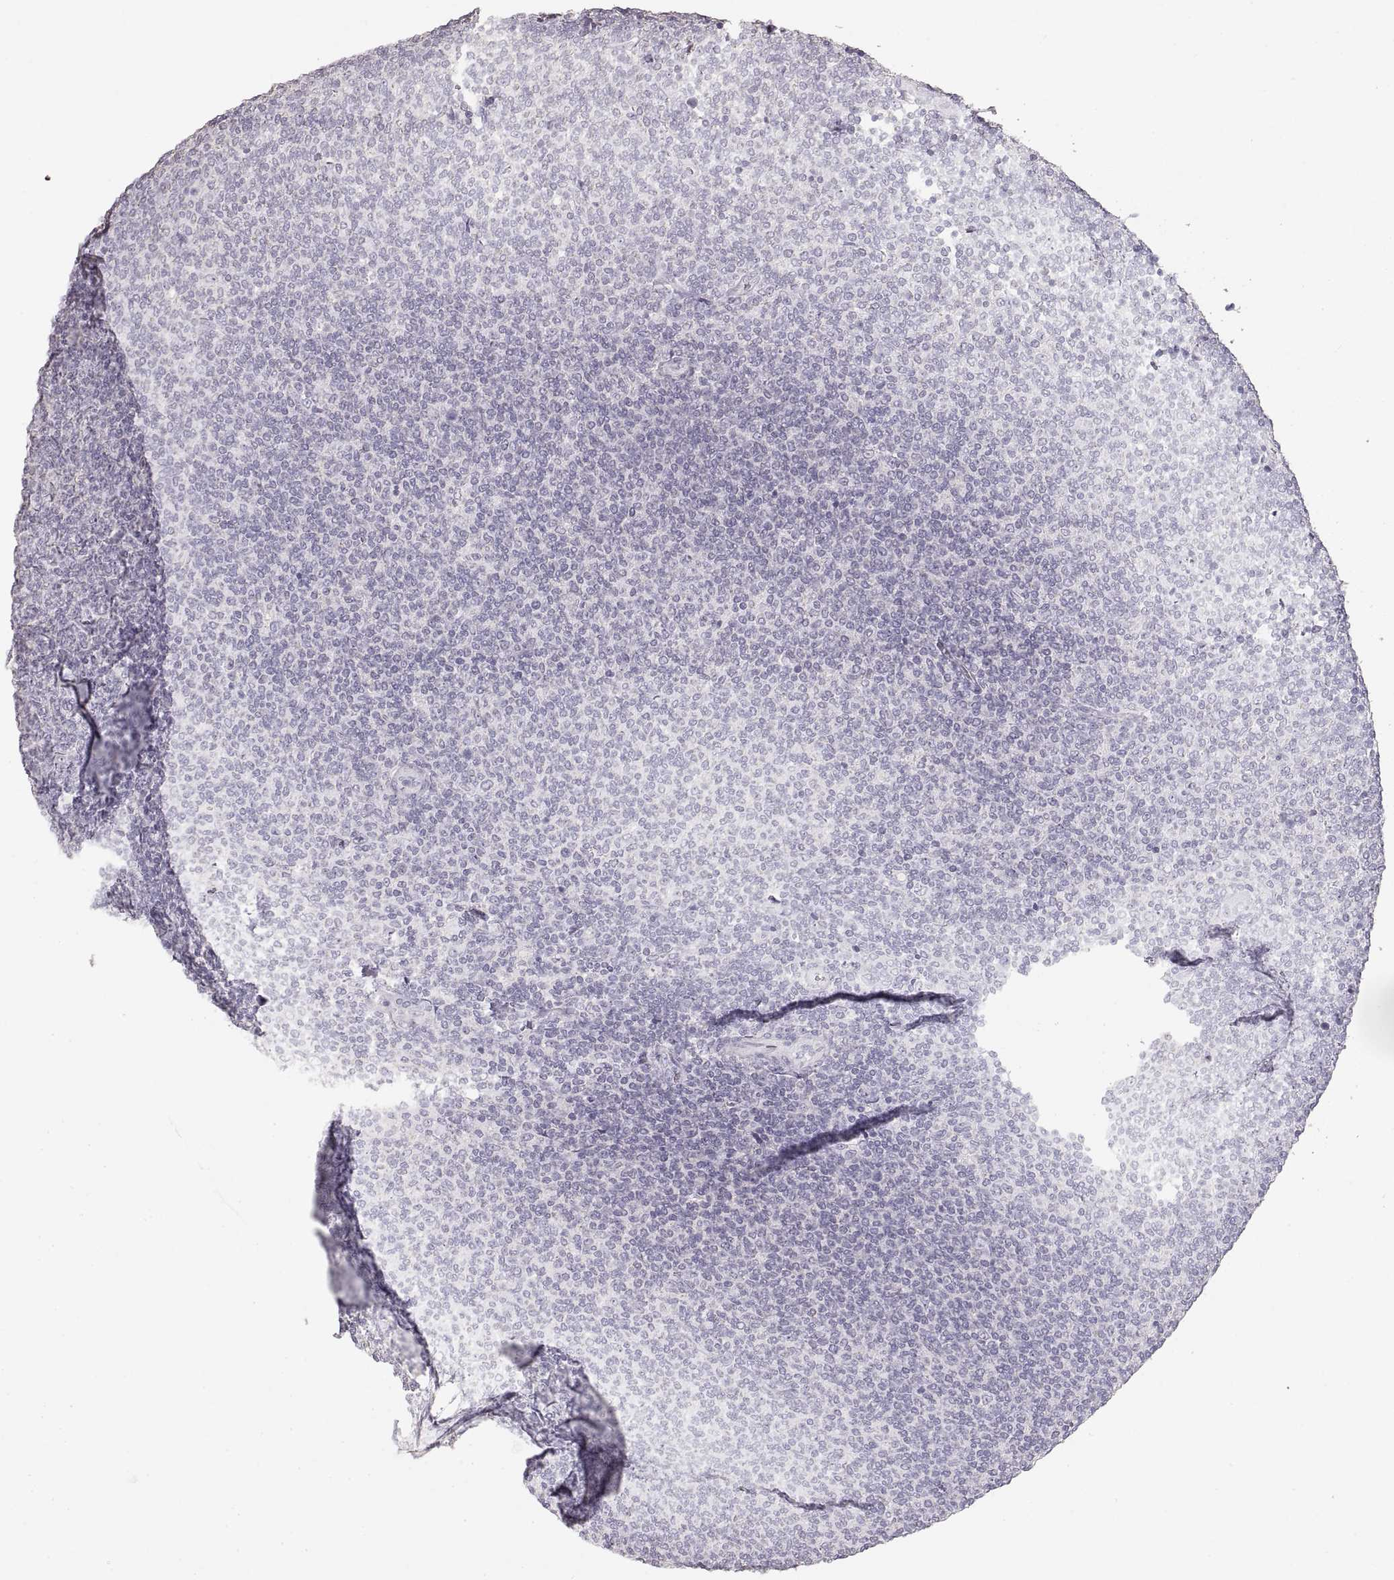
{"staining": {"intensity": "negative", "quantity": "none", "location": "none"}, "tissue": "lymphoma", "cell_type": "Tumor cells", "image_type": "cancer", "snomed": [{"axis": "morphology", "description": "Malignant lymphoma, non-Hodgkin's type, Low grade"}, {"axis": "topography", "description": "Lymph node"}], "caption": "There is no significant staining in tumor cells of malignant lymphoma, non-Hodgkin's type (low-grade).", "gene": "ZP3", "patient": {"sex": "male", "age": 52}}